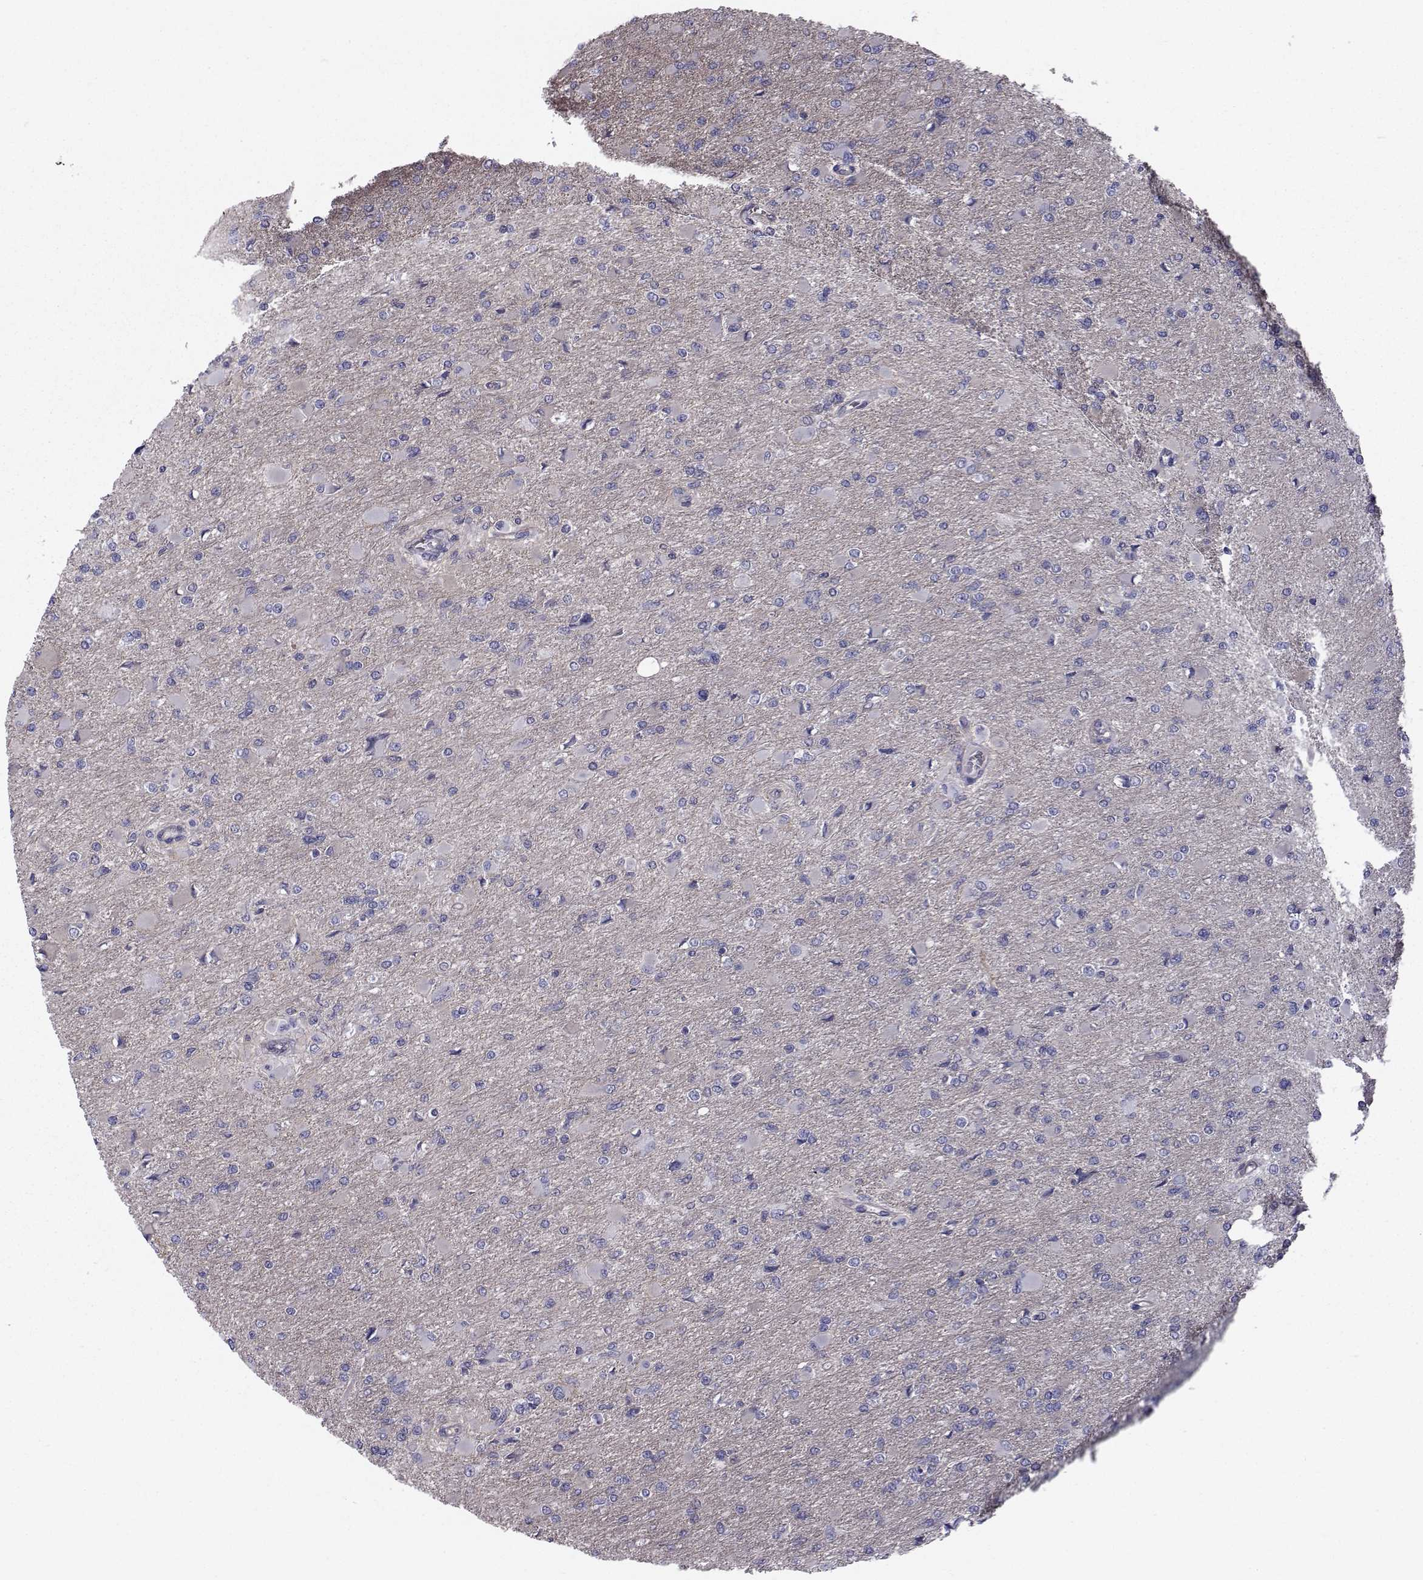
{"staining": {"intensity": "negative", "quantity": "none", "location": "none"}, "tissue": "glioma", "cell_type": "Tumor cells", "image_type": "cancer", "snomed": [{"axis": "morphology", "description": "Glioma, malignant, High grade"}, {"axis": "topography", "description": "Cerebral cortex"}], "caption": "Protein analysis of glioma displays no significant positivity in tumor cells.", "gene": "QPCT", "patient": {"sex": "female", "age": 36}}